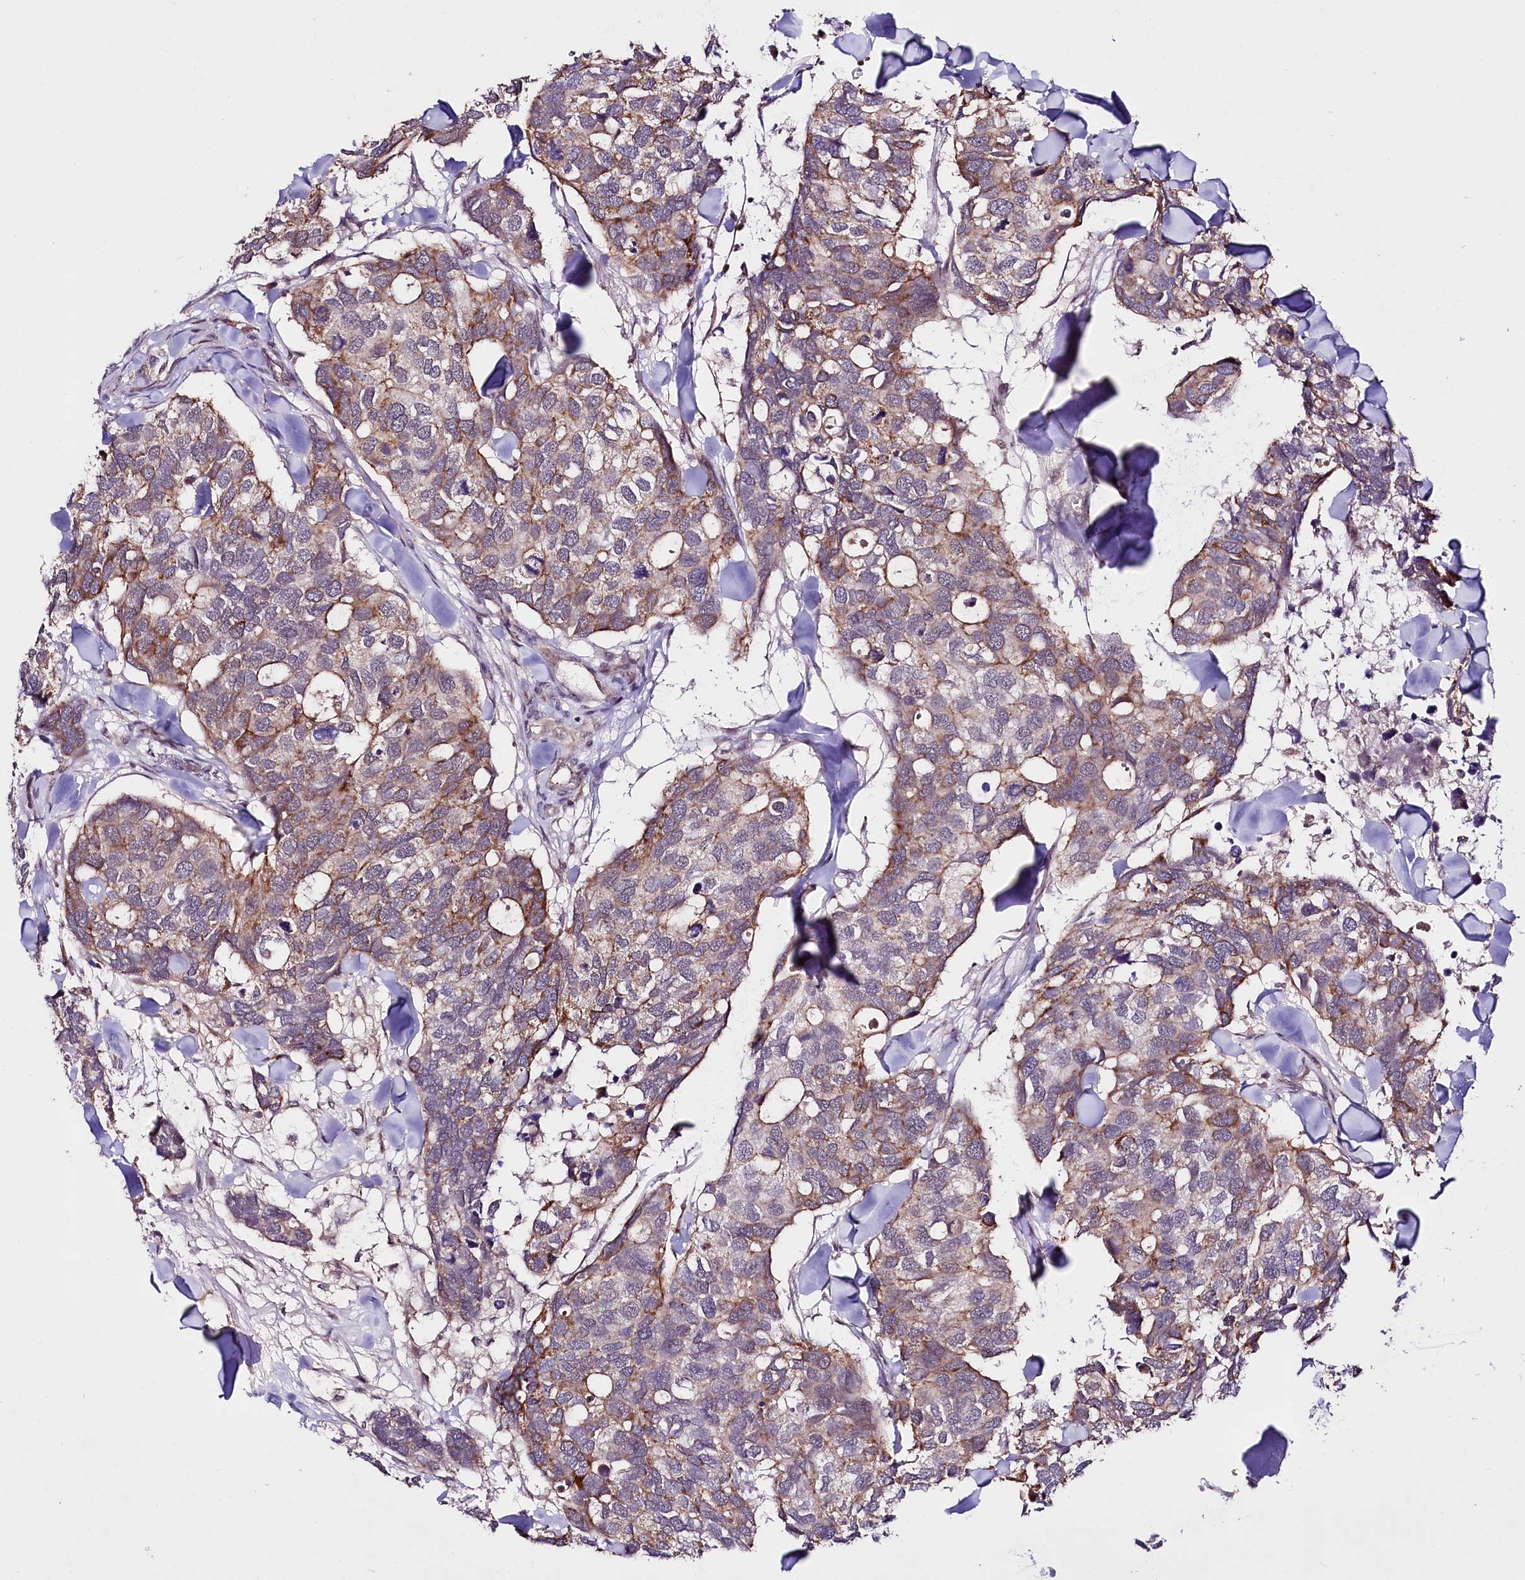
{"staining": {"intensity": "moderate", "quantity": "25%-75%", "location": "cytoplasmic/membranous"}, "tissue": "breast cancer", "cell_type": "Tumor cells", "image_type": "cancer", "snomed": [{"axis": "morphology", "description": "Duct carcinoma"}, {"axis": "topography", "description": "Breast"}], "caption": "Breast infiltrating ductal carcinoma was stained to show a protein in brown. There is medium levels of moderate cytoplasmic/membranous positivity in approximately 25%-75% of tumor cells.", "gene": "TAFAZZIN", "patient": {"sex": "female", "age": 83}}